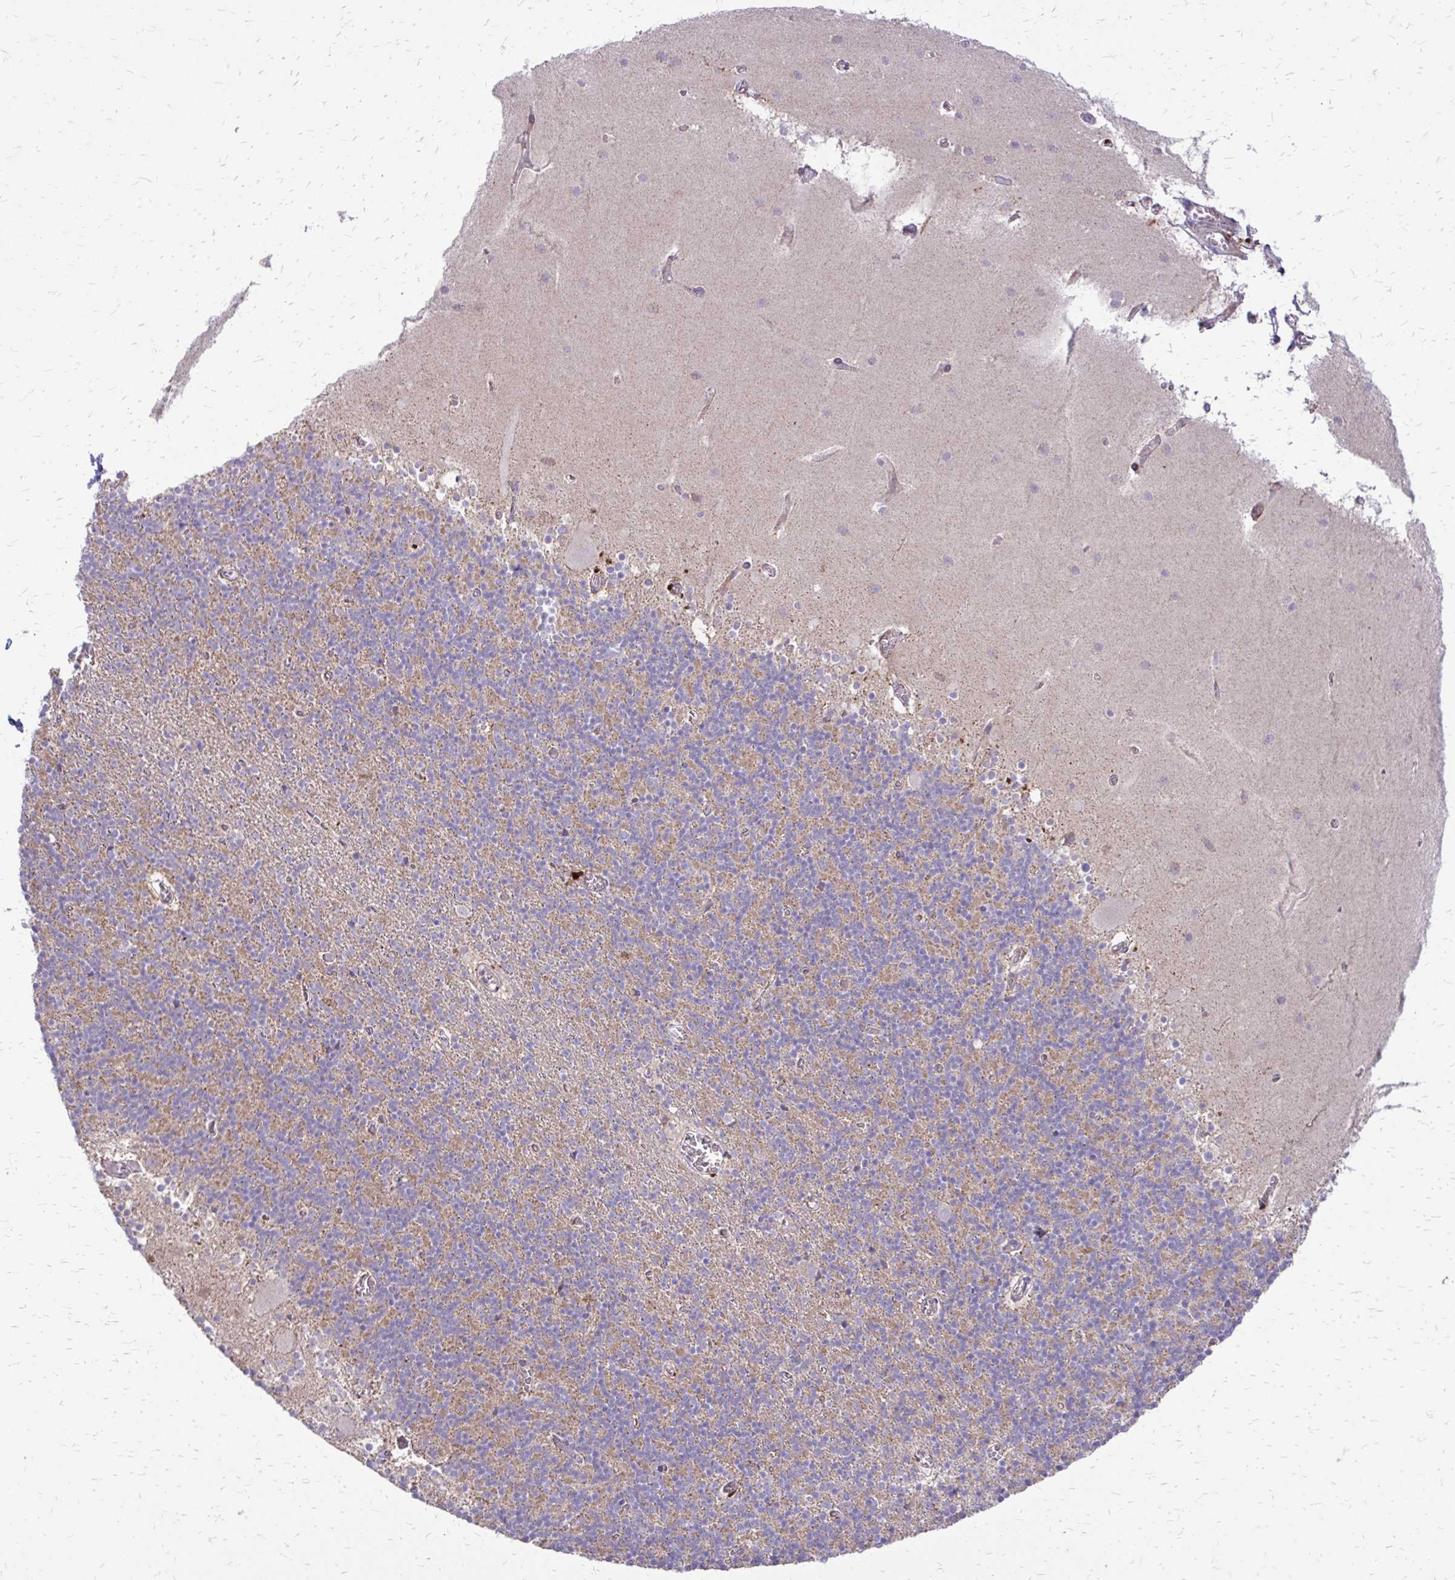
{"staining": {"intensity": "weak", "quantity": "<25%", "location": "cytoplasmic/membranous"}, "tissue": "cerebellum", "cell_type": "Cells in granular layer", "image_type": "normal", "snomed": [{"axis": "morphology", "description": "Normal tissue, NOS"}, {"axis": "topography", "description": "Cerebellum"}], "caption": "Immunohistochemistry (IHC) micrograph of benign cerebellum: human cerebellum stained with DAB exhibits no significant protein positivity in cells in granular layer.", "gene": "FUNDC2", "patient": {"sex": "male", "age": 70}}